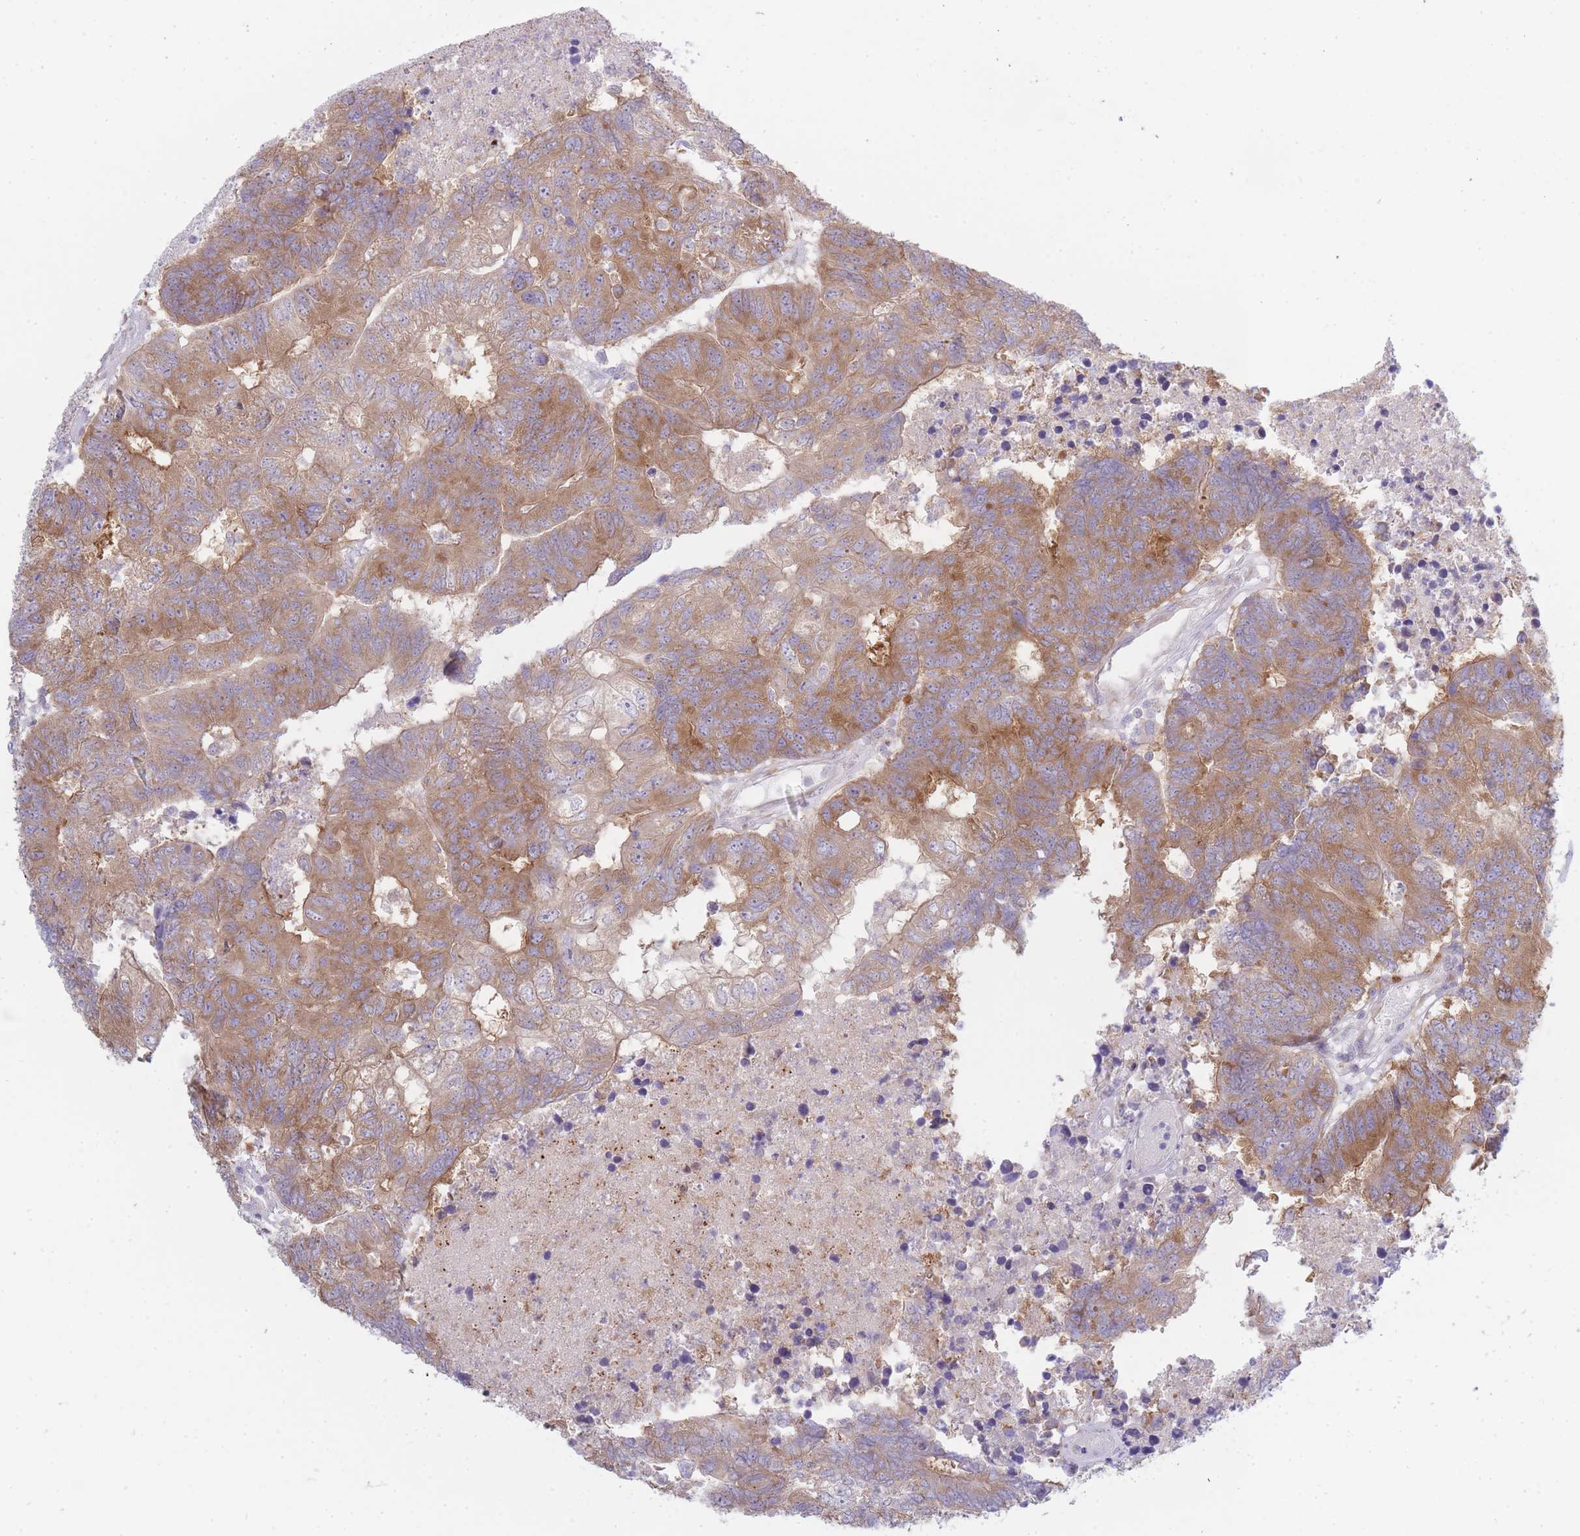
{"staining": {"intensity": "moderate", "quantity": ">75%", "location": "cytoplasmic/membranous"}, "tissue": "colorectal cancer", "cell_type": "Tumor cells", "image_type": "cancer", "snomed": [{"axis": "morphology", "description": "Adenocarcinoma, NOS"}, {"axis": "topography", "description": "Colon"}], "caption": "Immunohistochemistry (IHC) histopathology image of neoplastic tissue: human colorectal adenocarcinoma stained using immunohistochemistry (IHC) demonstrates medium levels of moderate protein expression localized specifically in the cytoplasmic/membranous of tumor cells, appearing as a cytoplasmic/membranous brown color.", "gene": "OR5L2", "patient": {"sex": "female", "age": 48}}